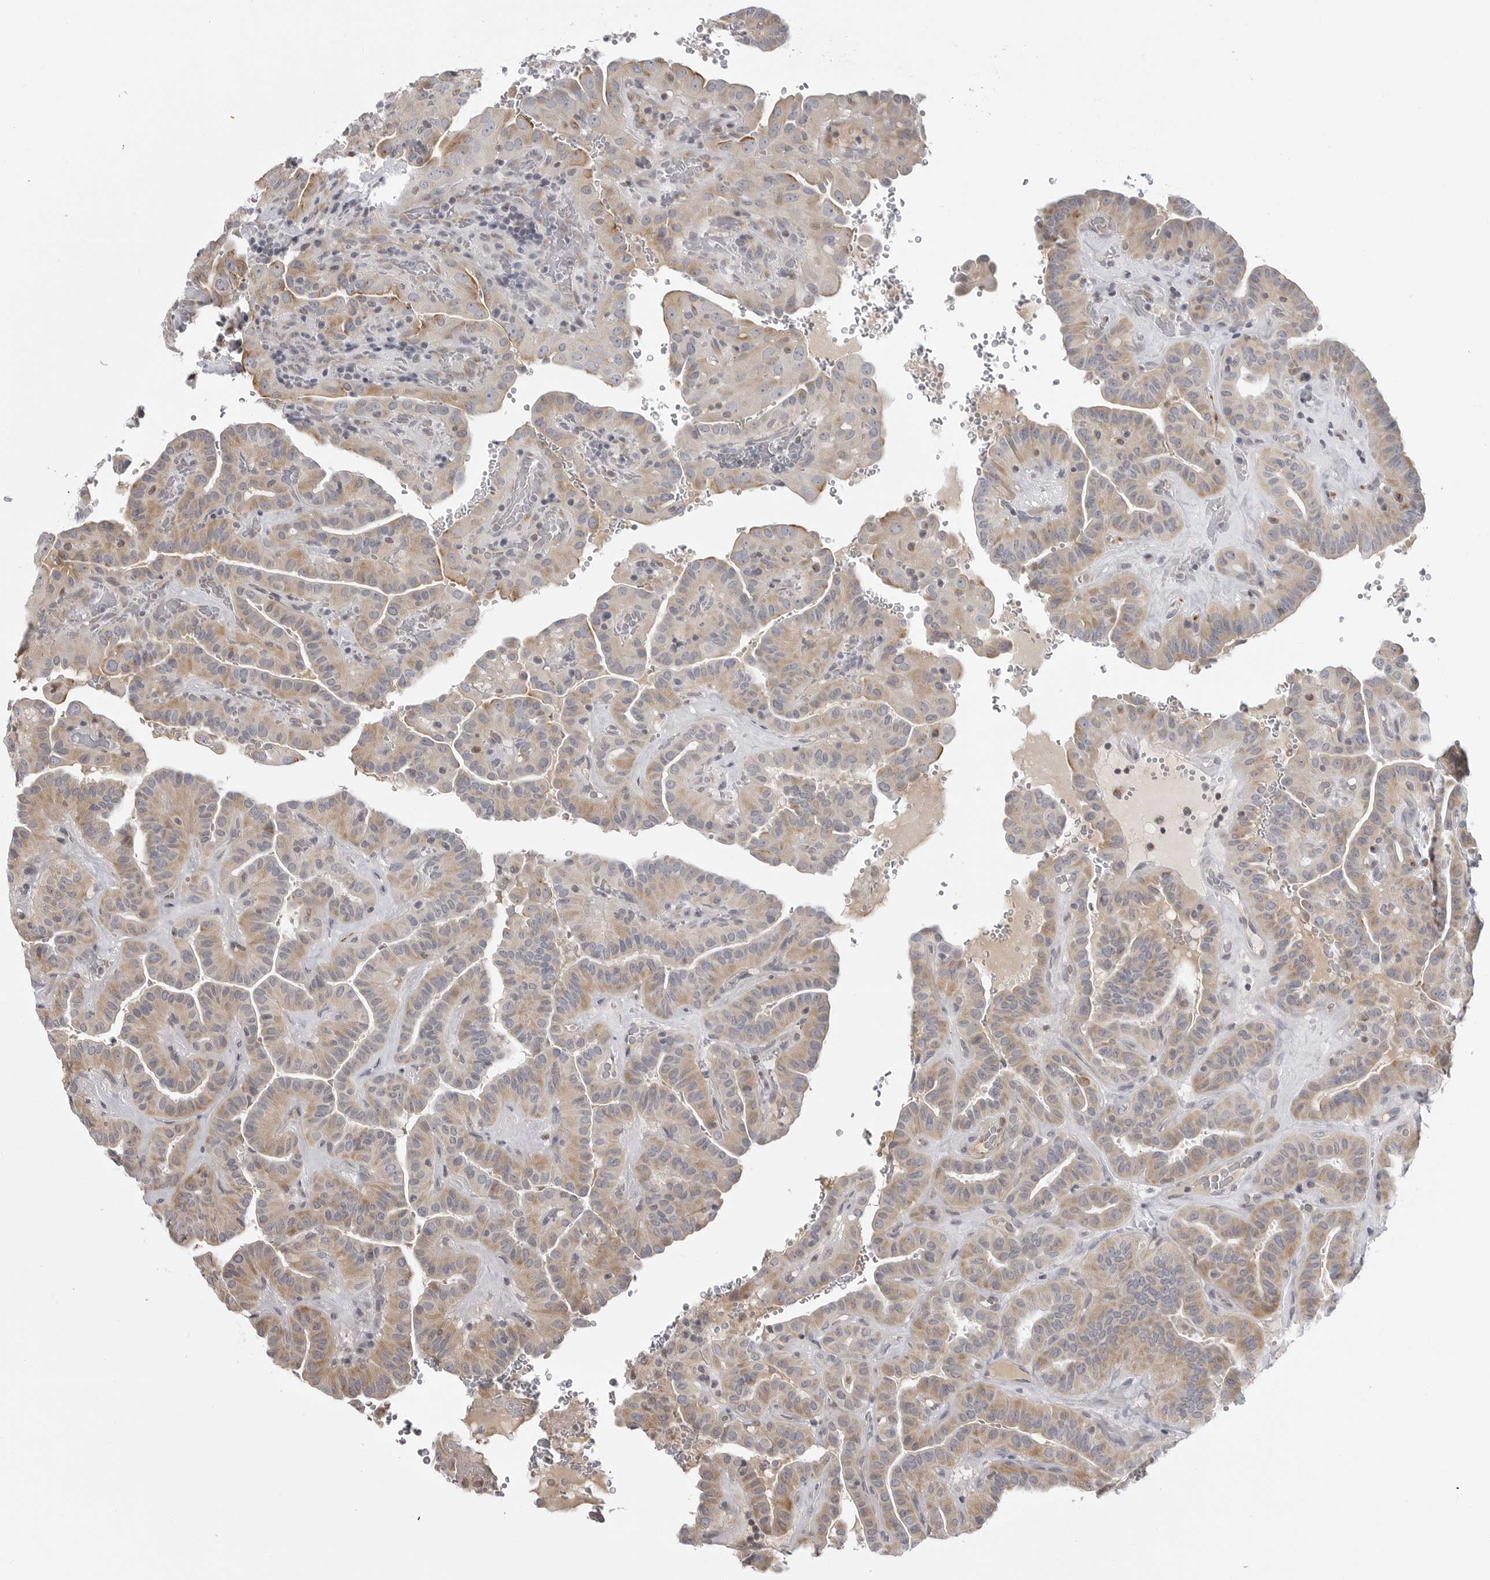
{"staining": {"intensity": "weak", "quantity": ">75%", "location": "cytoplasmic/membranous"}, "tissue": "thyroid cancer", "cell_type": "Tumor cells", "image_type": "cancer", "snomed": [{"axis": "morphology", "description": "Papillary adenocarcinoma, NOS"}, {"axis": "topography", "description": "Thyroid gland"}], "caption": "Thyroid papillary adenocarcinoma stained with DAB (3,3'-diaminobenzidine) immunohistochemistry (IHC) exhibits low levels of weak cytoplasmic/membranous staining in approximately >75% of tumor cells.", "gene": "MAP7D1", "patient": {"sex": "male", "age": 77}}